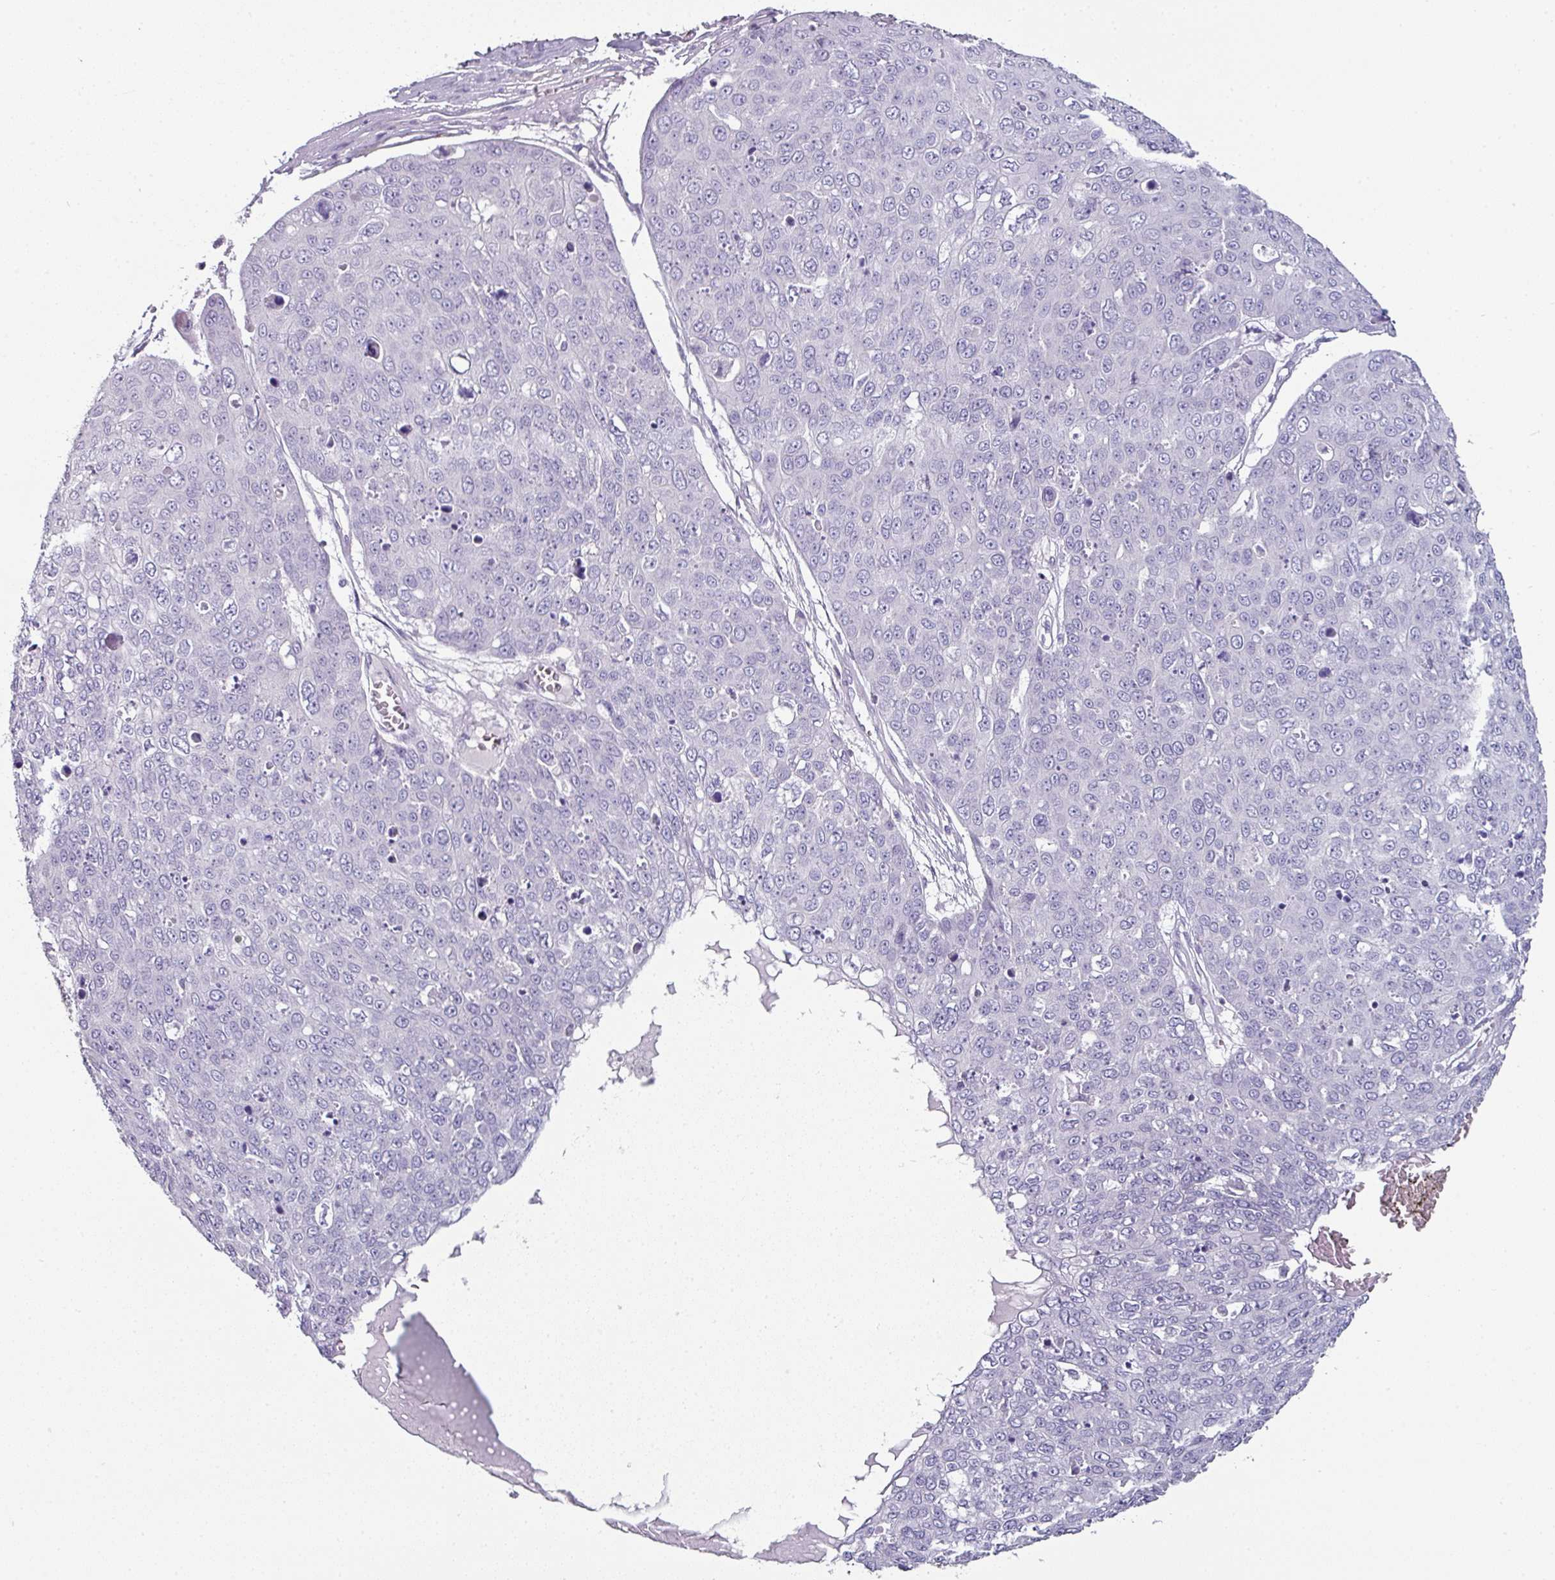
{"staining": {"intensity": "negative", "quantity": "none", "location": "none"}, "tissue": "skin cancer", "cell_type": "Tumor cells", "image_type": "cancer", "snomed": [{"axis": "morphology", "description": "Squamous cell carcinoma, NOS"}, {"axis": "topography", "description": "Skin"}], "caption": "Immunohistochemical staining of human skin squamous cell carcinoma displays no significant staining in tumor cells. The staining is performed using DAB (3,3'-diaminobenzidine) brown chromogen with nuclei counter-stained in using hematoxylin.", "gene": "SLC17A7", "patient": {"sex": "male", "age": 71}}